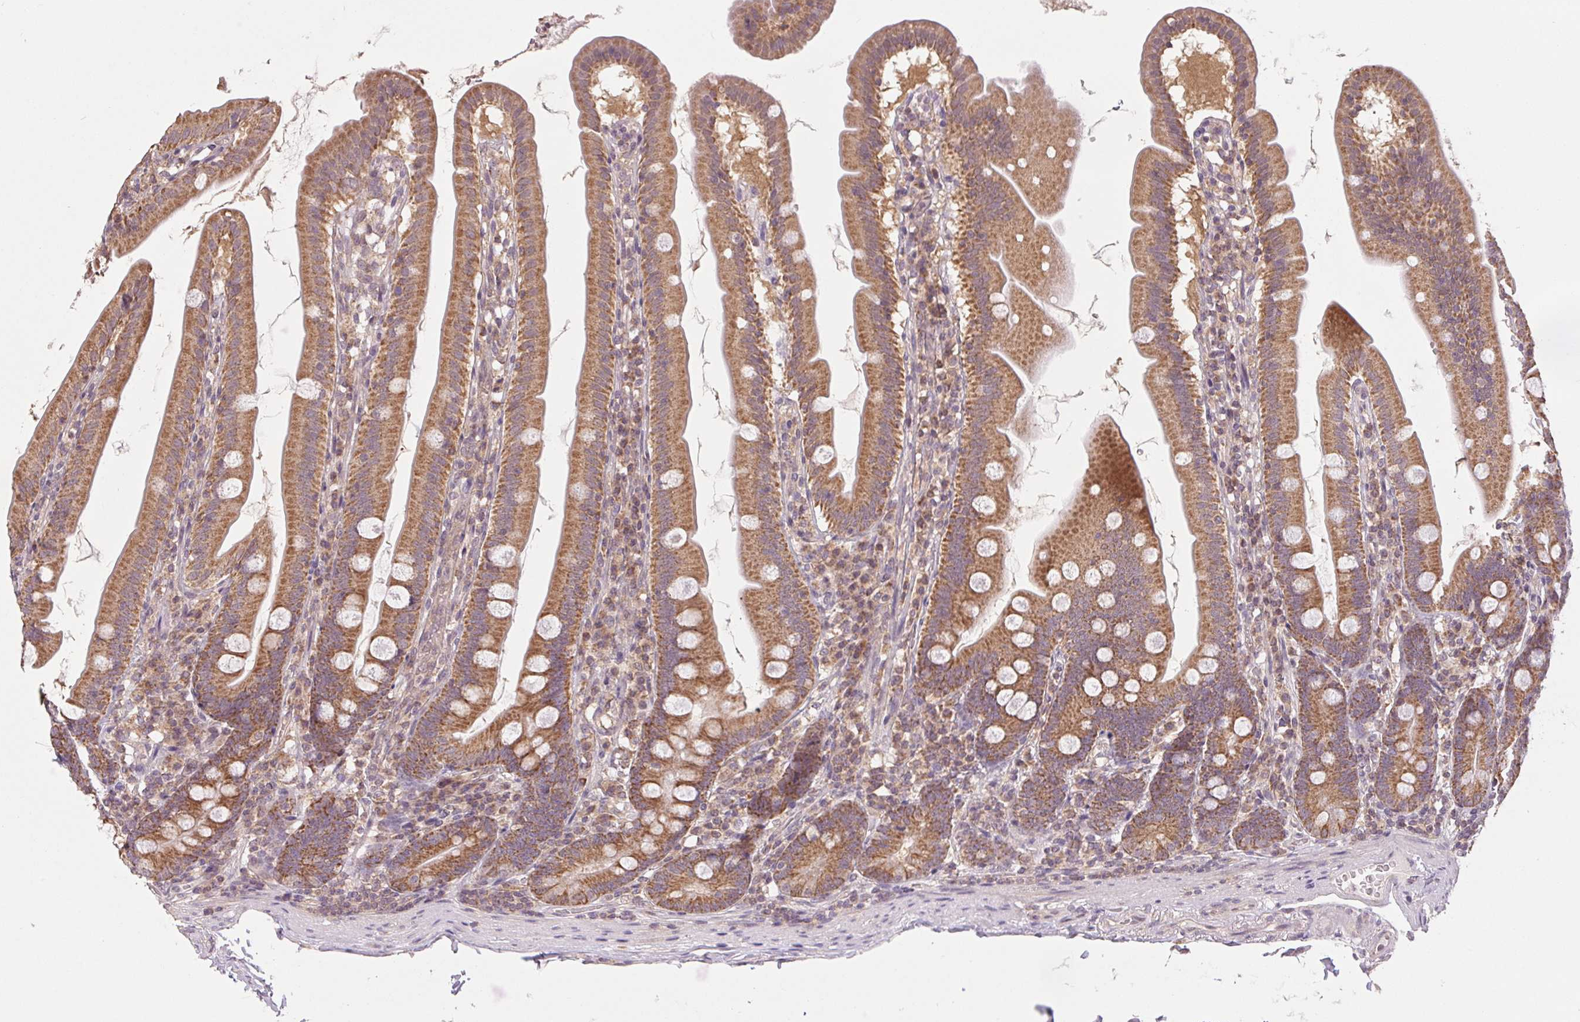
{"staining": {"intensity": "moderate", "quantity": ">75%", "location": "cytoplasmic/membranous"}, "tissue": "duodenum", "cell_type": "Glandular cells", "image_type": "normal", "snomed": [{"axis": "morphology", "description": "Normal tissue, NOS"}, {"axis": "topography", "description": "Duodenum"}], "caption": "A micrograph showing moderate cytoplasmic/membranous positivity in approximately >75% of glandular cells in normal duodenum, as visualized by brown immunohistochemical staining.", "gene": "MAP3K5", "patient": {"sex": "female", "age": 67}}